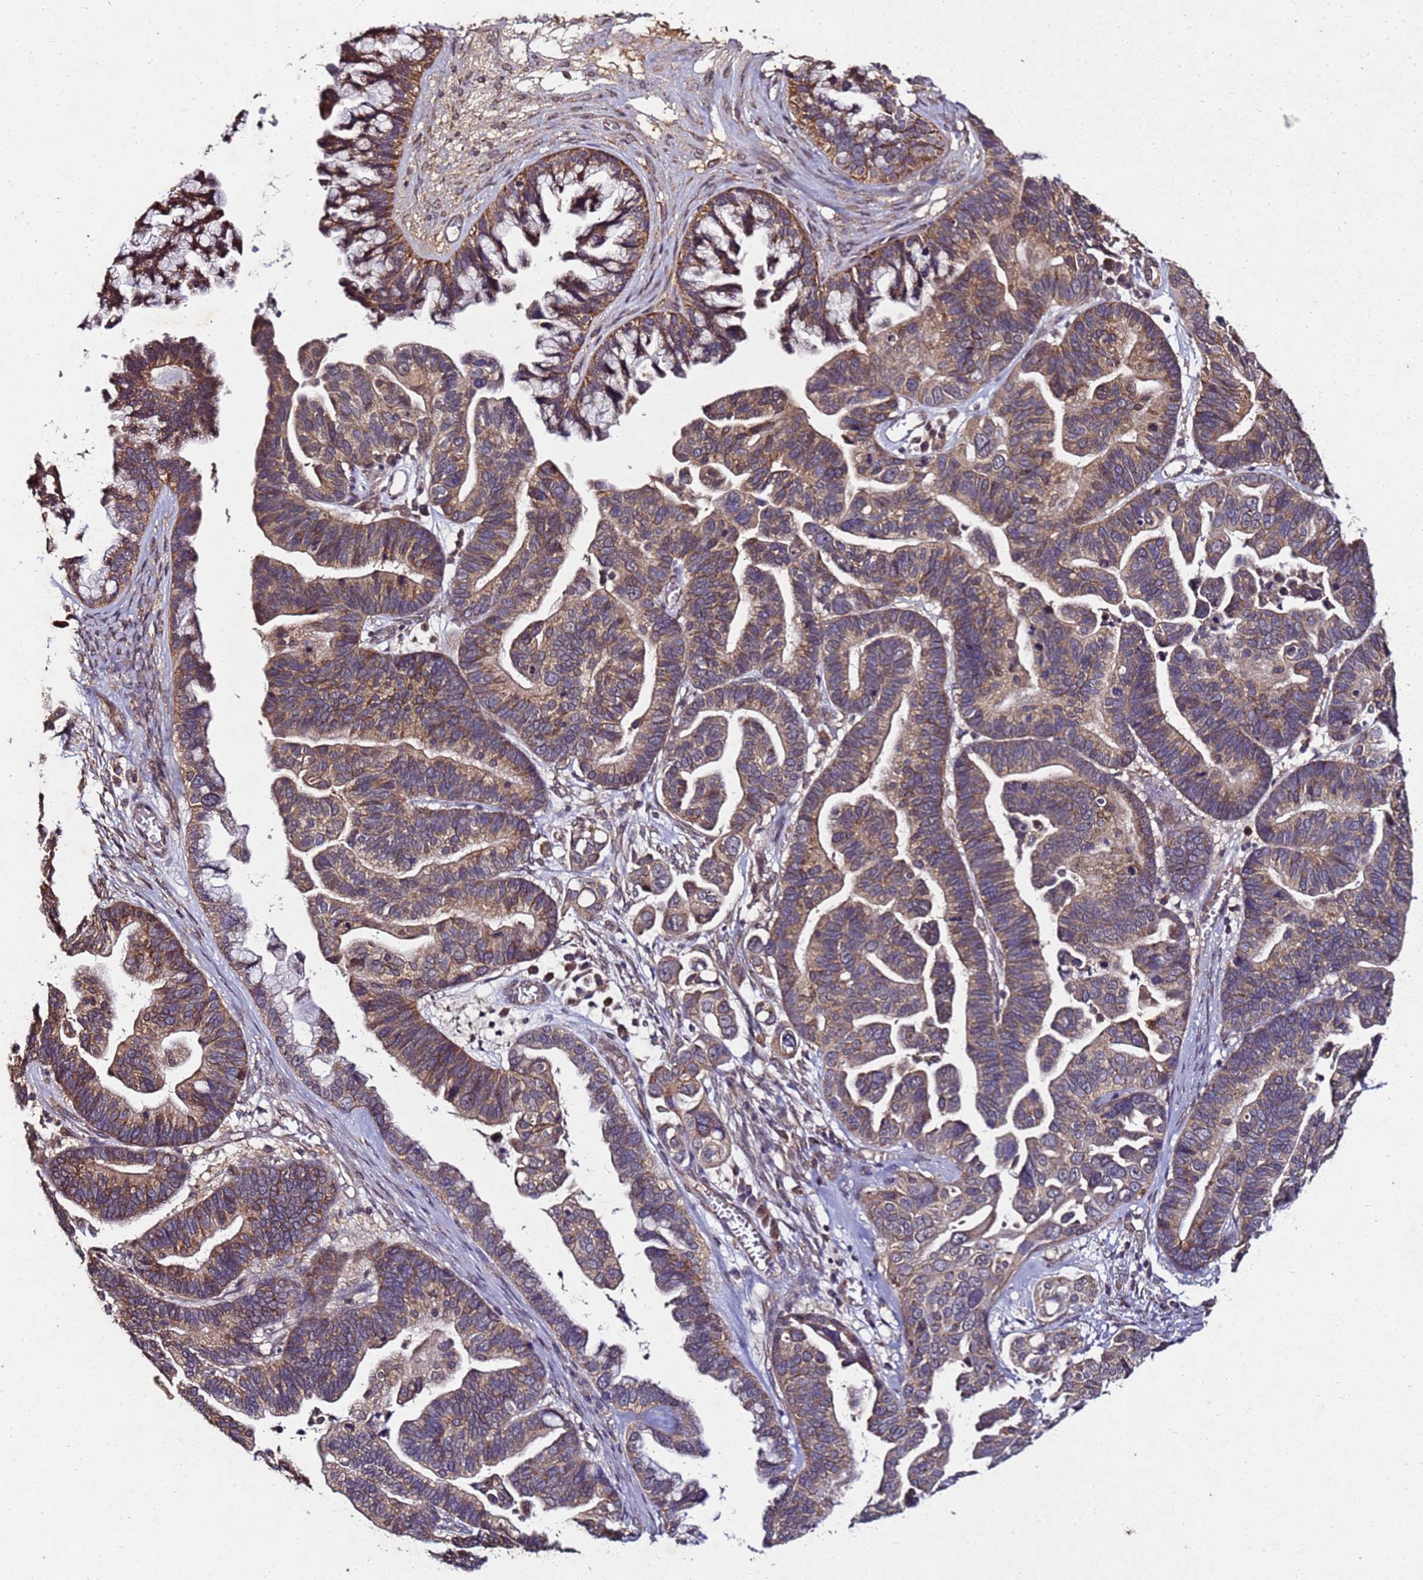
{"staining": {"intensity": "moderate", "quantity": ">75%", "location": "cytoplasmic/membranous"}, "tissue": "ovarian cancer", "cell_type": "Tumor cells", "image_type": "cancer", "snomed": [{"axis": "morphology", "description": "Cystadenocarcinoma, serous, NOS"}, {"axis": "topography", "description": "Ovary"}], "caption": "Ovarian cancer stained with a protein marker demonstrates moderate staining in tumor cells.", "gene": "ANKRD17", "patient": {"sex": "female", "age": 56}}